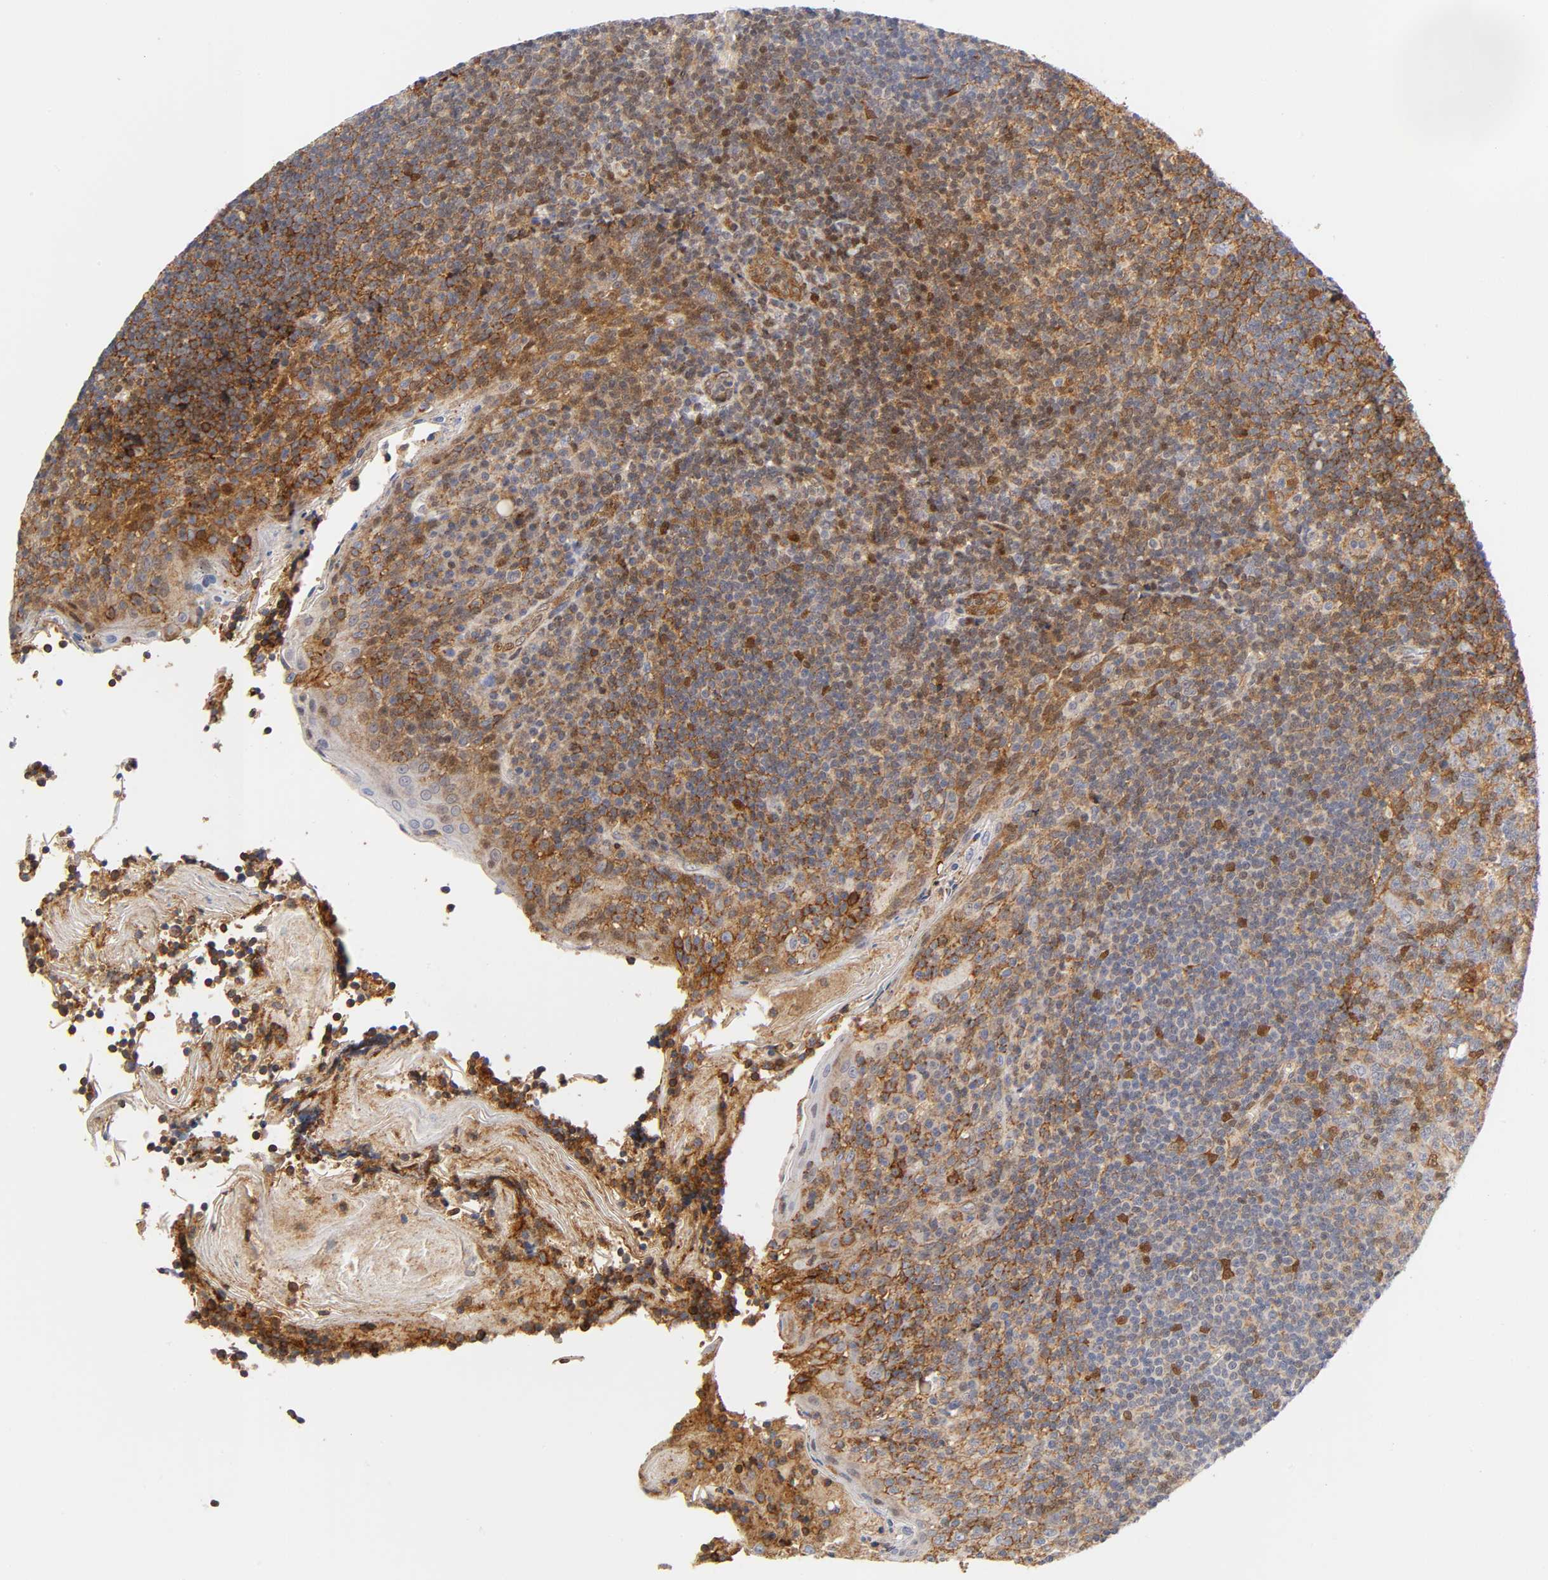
{"staining": {"intensity": "moderate", "quantity": "<25%", "location": "cytoplasmic/membranous,nuclear"}, "tissue": "tonsil", "cell_type": "Germinal center cells", "image_type": "normal", "snomed": [{"axis": "morphology", "description": "Normal tissue, NOS"}, {"axis": "topography", "description": "Tonsil"}], "caption": "Immunohistochemical staining of unremarkable human tonsil demonstrates moderate cytoplasmic/membranous,nuclear protein staining in approximately <25% of germinal center cells. (DAB = brown stain, brightfield microscopy at high magnification).", "gene": "ANXA7", "patient": {"sex": "male", "age": 31}}